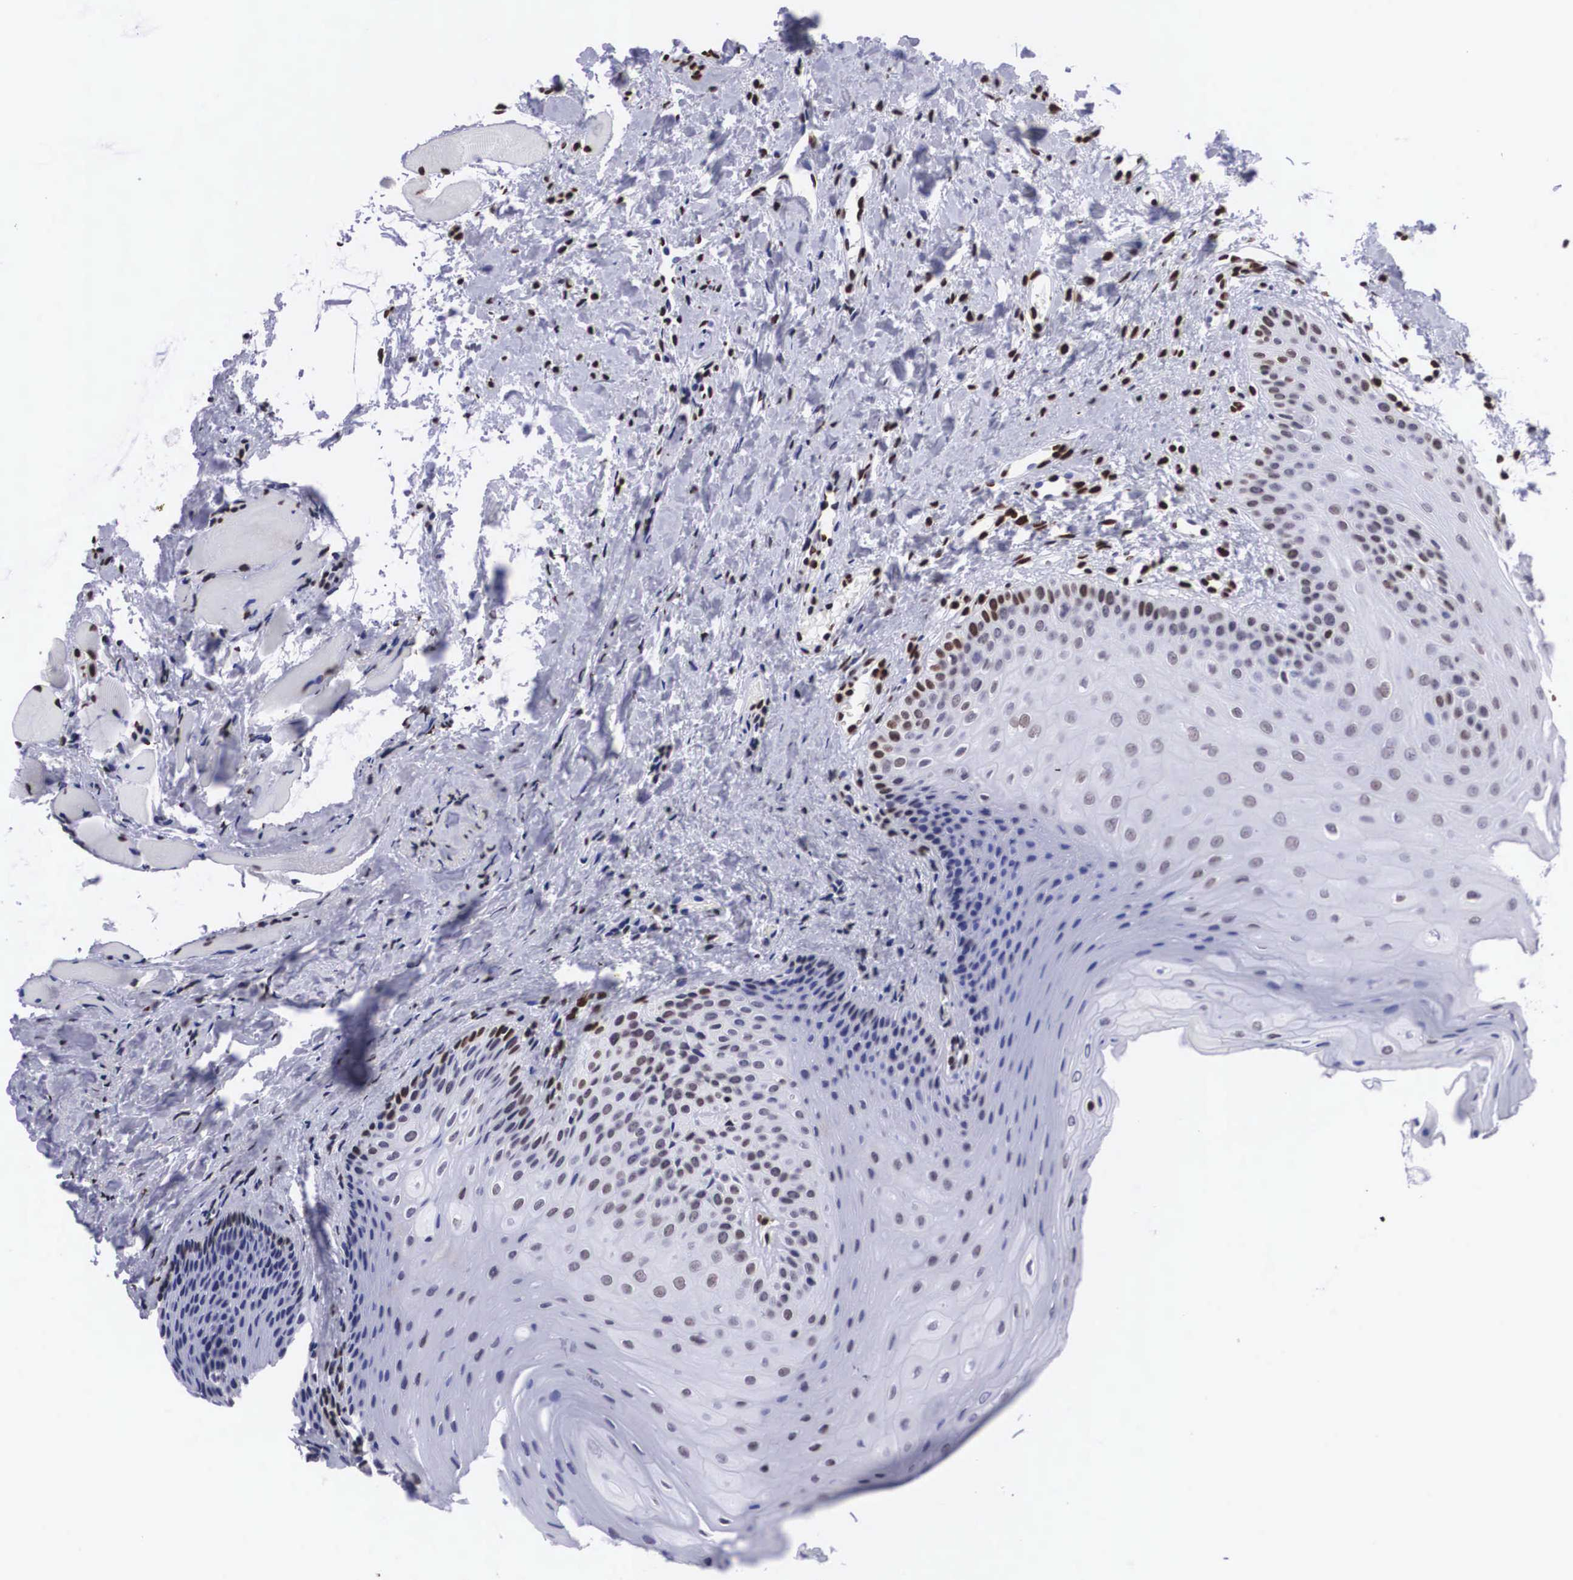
{"staining": {"intensity": "moderate", "quantity": "<25%", "location": "nuclear"}, "tissue": "oral mucosa", "cell_type": "Squamous epithelial cells", "image_type": "normal", "snomed": [{"axis": "morphology", "description": "Normal tissue, NOS"}, {"axis": "topography", "description": "Oral tissue"}], "caption": "Immunohistochemical staining of benign human oral mucosa shows low levels of moderate nuclear staining in about <25% of squamous epithelial cells.", "gene": "MECP2", "patient": {"sex": "female", "age": 23}}